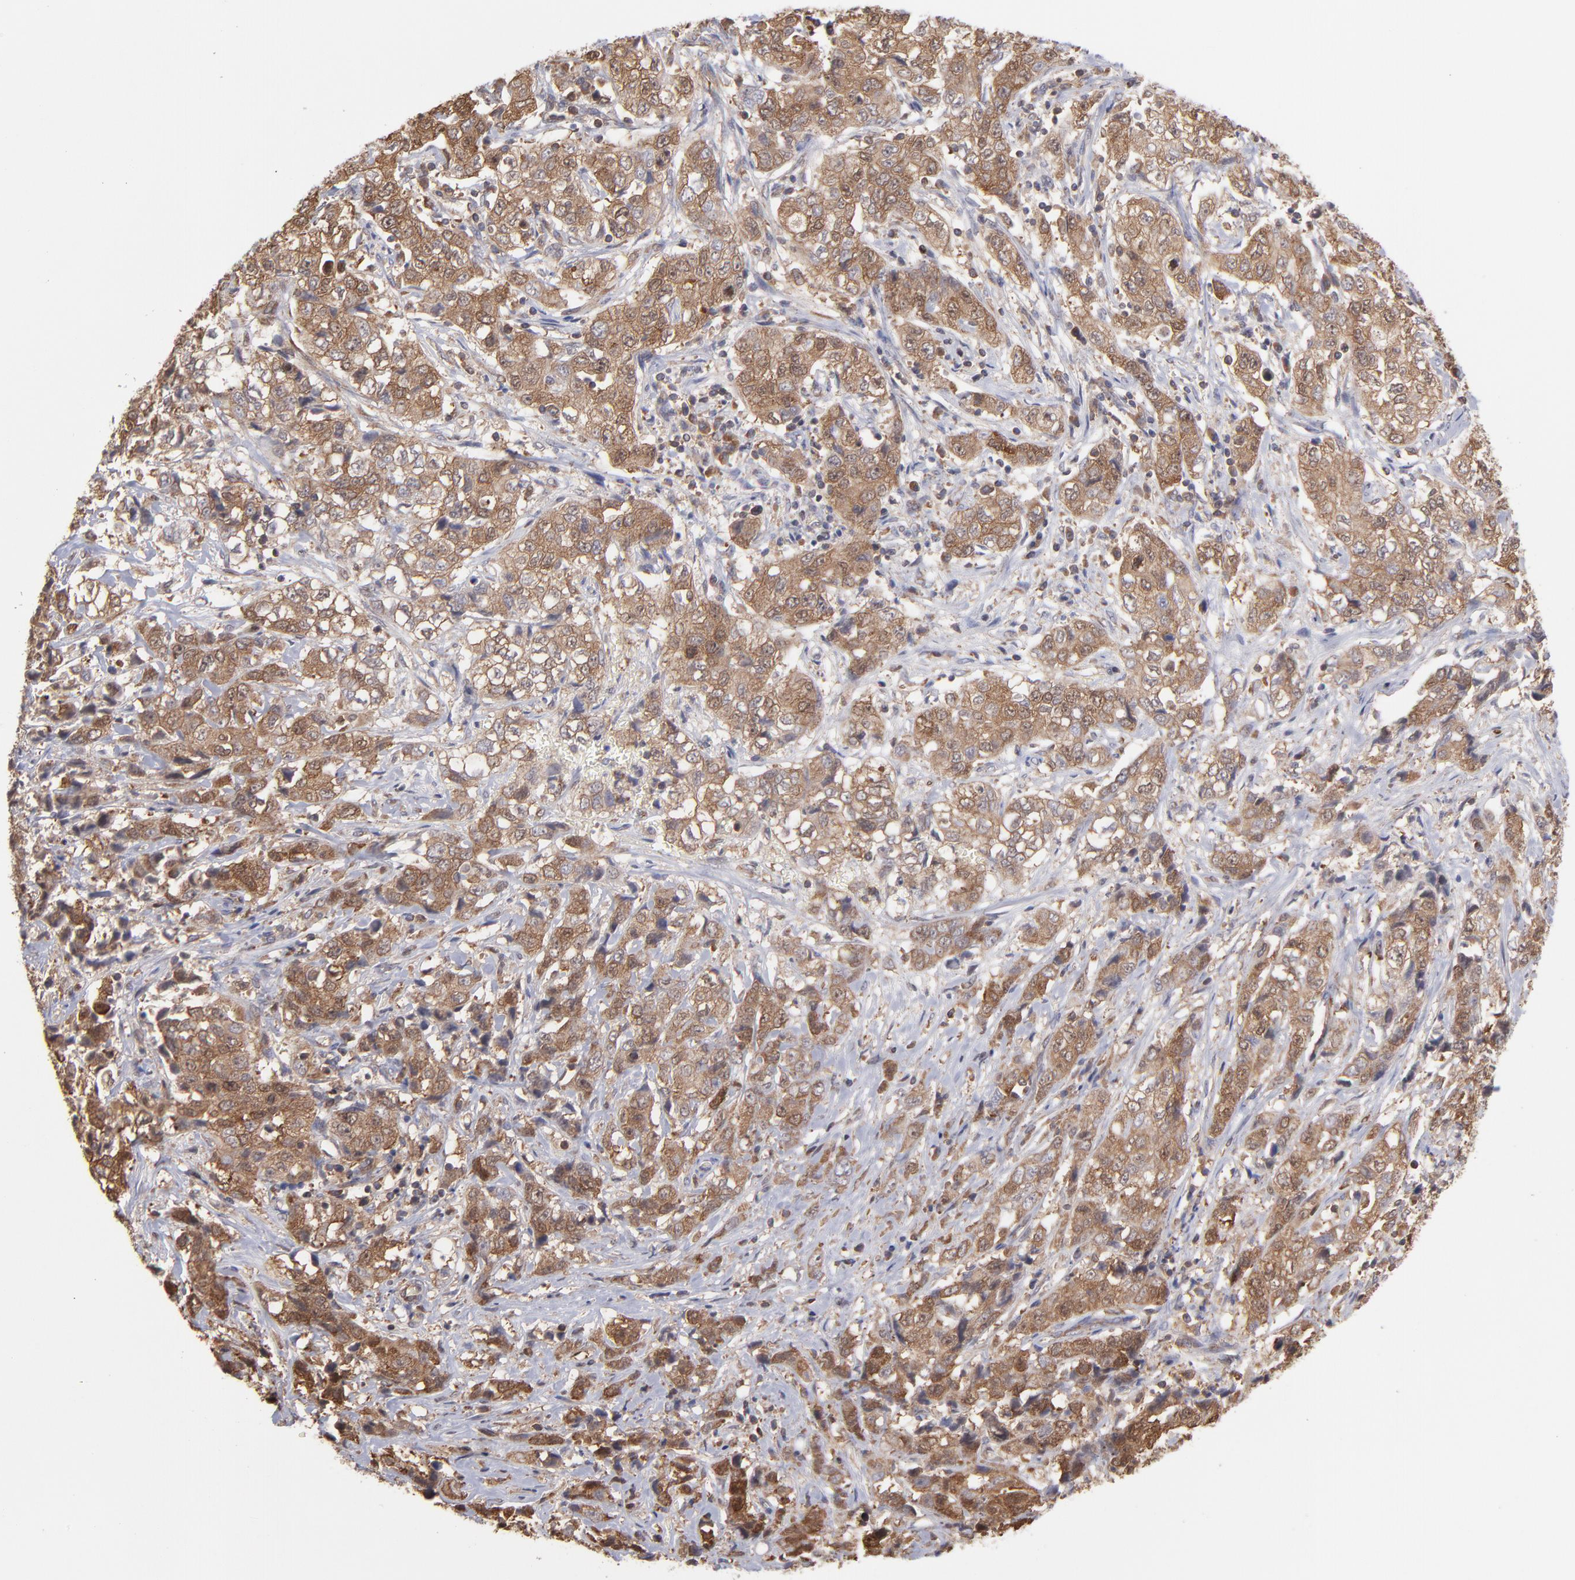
{"staining": {"intensity": "moderate", "quantity": ">75%", "location": "cytoplasmic/membranous"}, "tissue": "stomach cancer", "cell_type": "Tumor cells", "image_type": "cancer", "snomed": [{"axis": "morphology", "description": "Adenocarcinoma, NOS"}, {"axis": "topography", "description": "Stomach"}], "caption": "Moderate cytoplasmic/membranous protein staining is appreciated in about >75% of tumor cells in stomach cancer (adenocarcinoma).", "gene": "MAPRE1", "patient": {"sex": "male", "age": 48}}